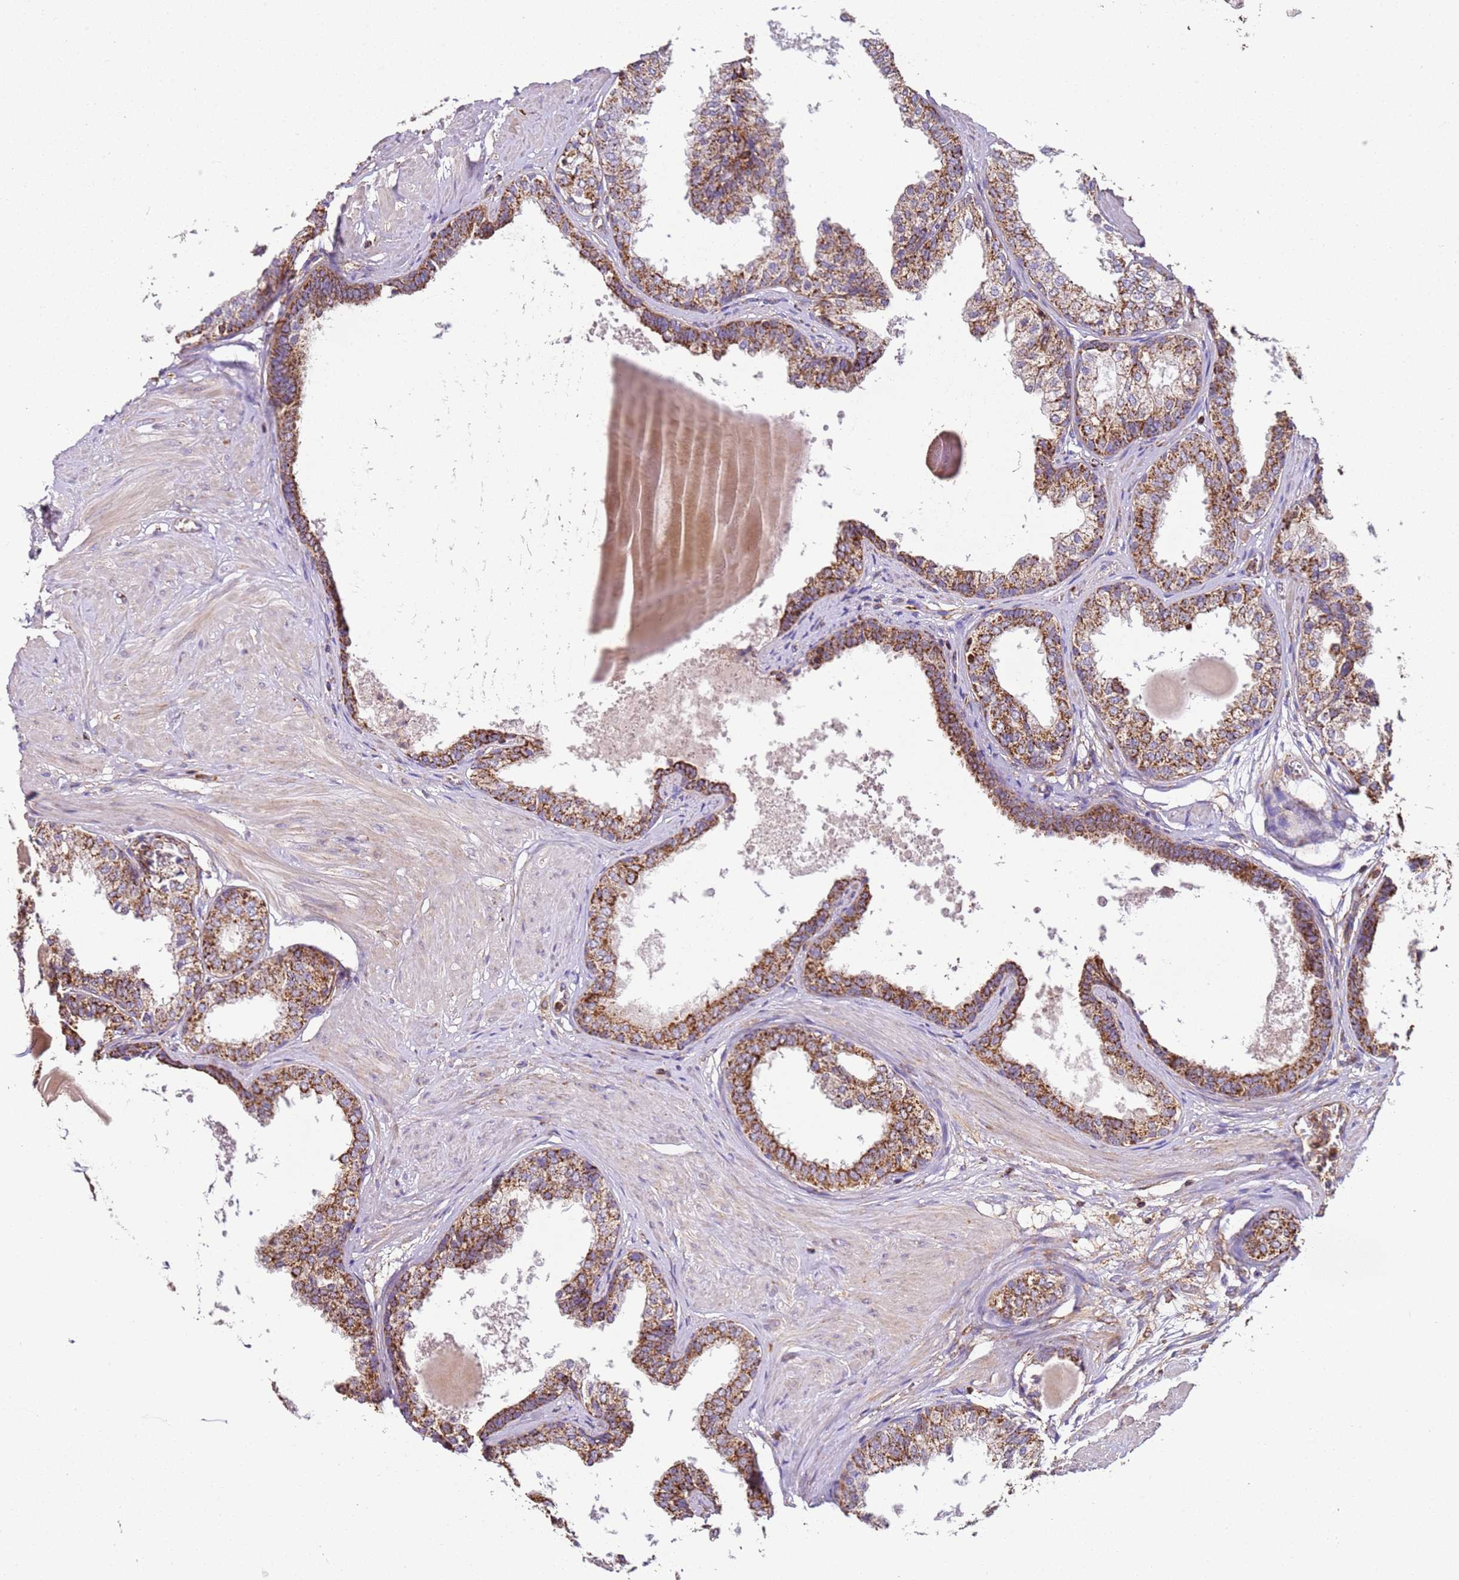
{"staining": {"intensity": "moderate", "quantity": ">75%", "location": "cytoplasmic/membranous"}, "tissue": "prostate", "cell_type": "Glandular cells", "image_type": "normal", "snomed": [{"axis": "morphology", "description": "Normal tissue, NOS"}, {"axis": "topography", "description": "Prostate"}], "caption": "The histopathology image displays immunohistochemical staining of unremarkable prostate. There is moderate cytoplasmic/membranous positivity is present in about >75% of glandular cells. (IHC, brightfield microscopy, high magnification).", "gene": "RMND5A", "patient": {"sex": "male", "age": 48}}